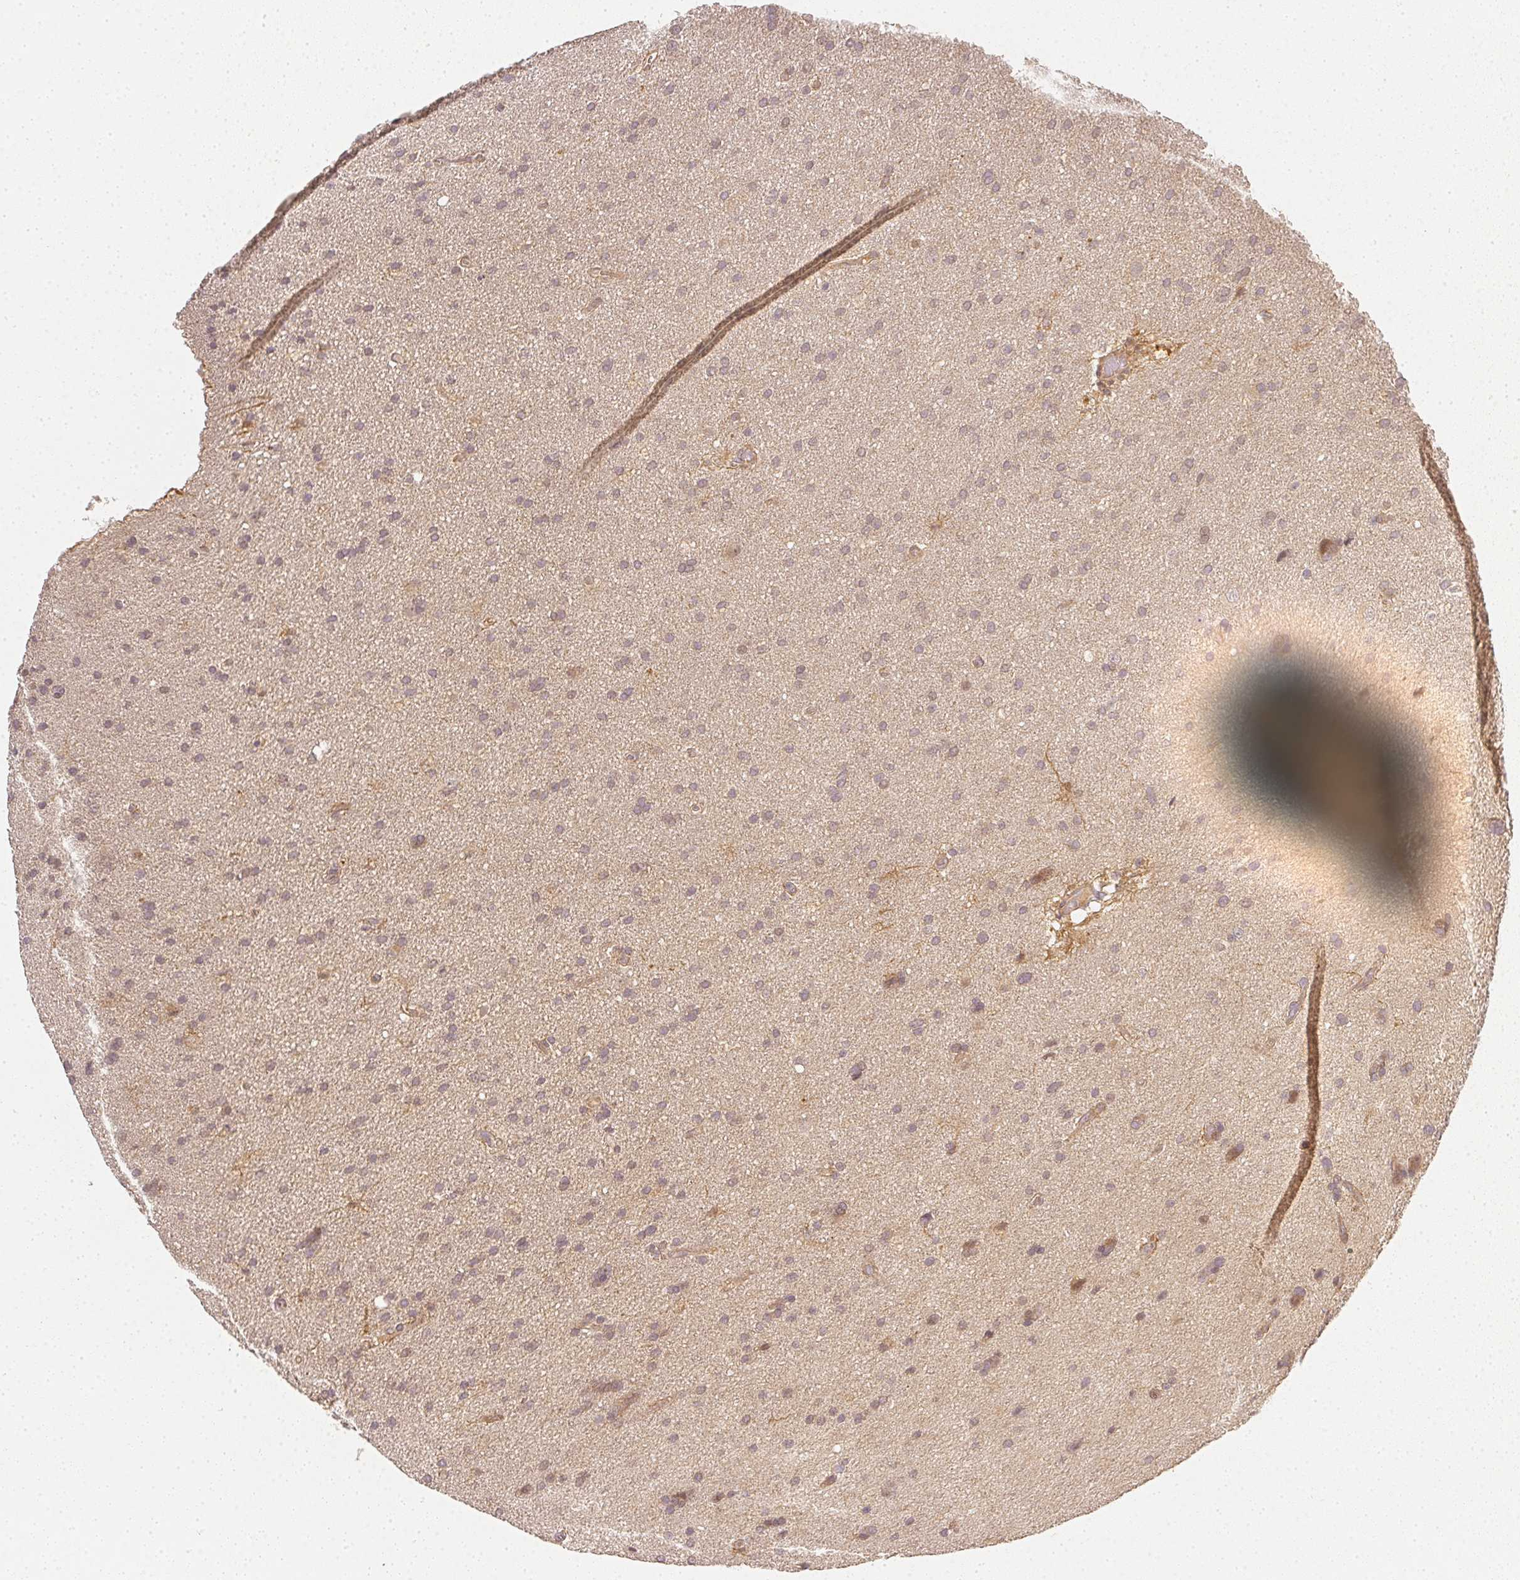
{"staining": {"intensity": "negative", "quantity": "none", "location": "none"}, "tissue": "glioma", "cell_type": "Tumor cells", "image_type": "cancer", "snomed": [{"axis": "morphology", "description": "Glioma, malignant, Low grade"}, {"axis": "topography", "description": "Brain"}], "caption": "Glioma stained for a protein using immunohistochemistry (IHC) demonstrates no expression tumor cells.", "gene": "SERPINE1", "patient": {"sex": "female", "age": 54}}